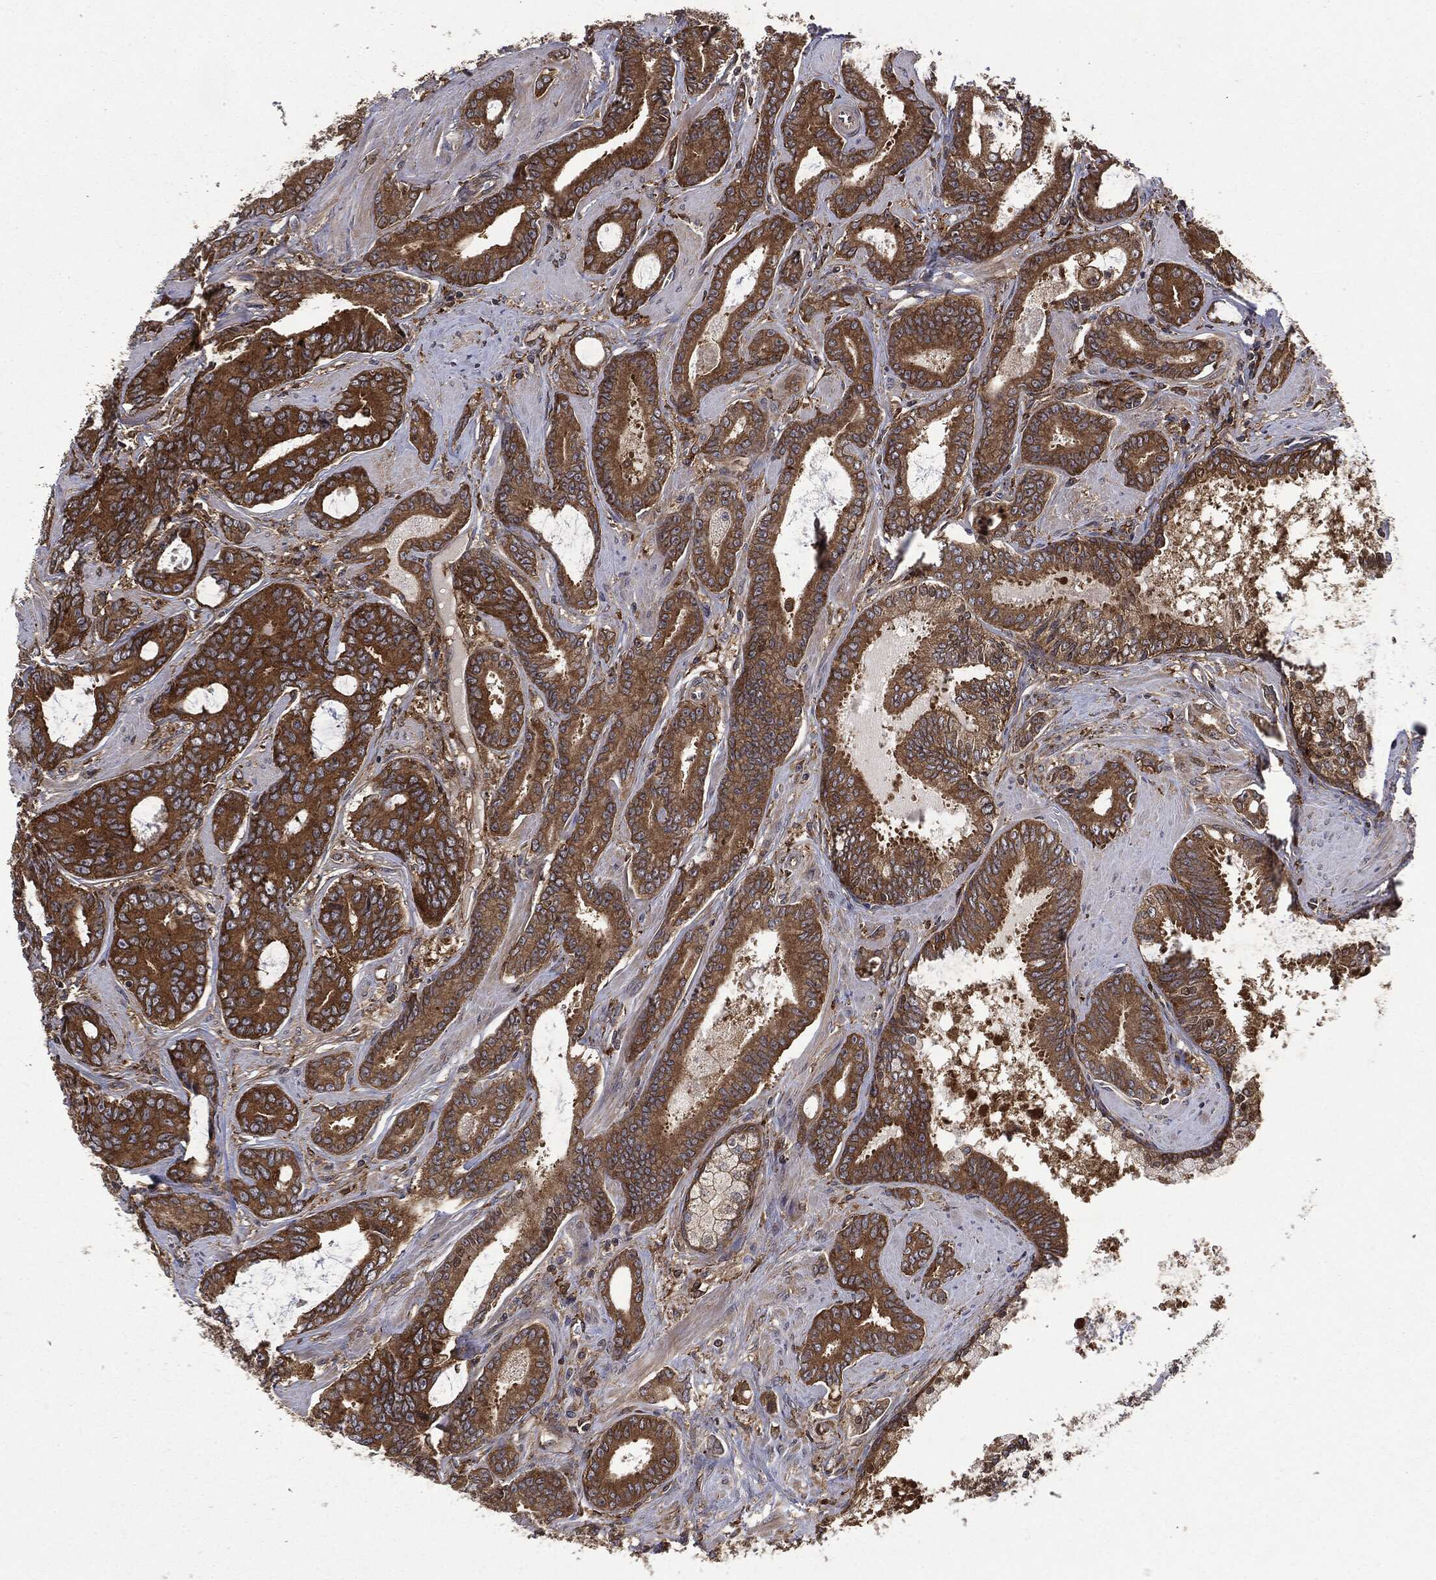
{"staining": {"intensity": "strong", "quantity": ">75%", "location": "cytoplasmic/membranous"}, "tissue": "prostate cancer", "cell_type": "Tumor cells", "image_type": "cancer", "snomed": [{"axis": "morphology", "description": "Adenocarcinoma, NOS"}, {"axis": "topography", "description": "Prostate"}], "caption": "A brown stain highlights strong cytoplasmic/membranous positivity of a protein in prostate adenocarcinoma tumor cells.", "gene": "SNX5", "patient": {"sex": "male", "age": 55}}